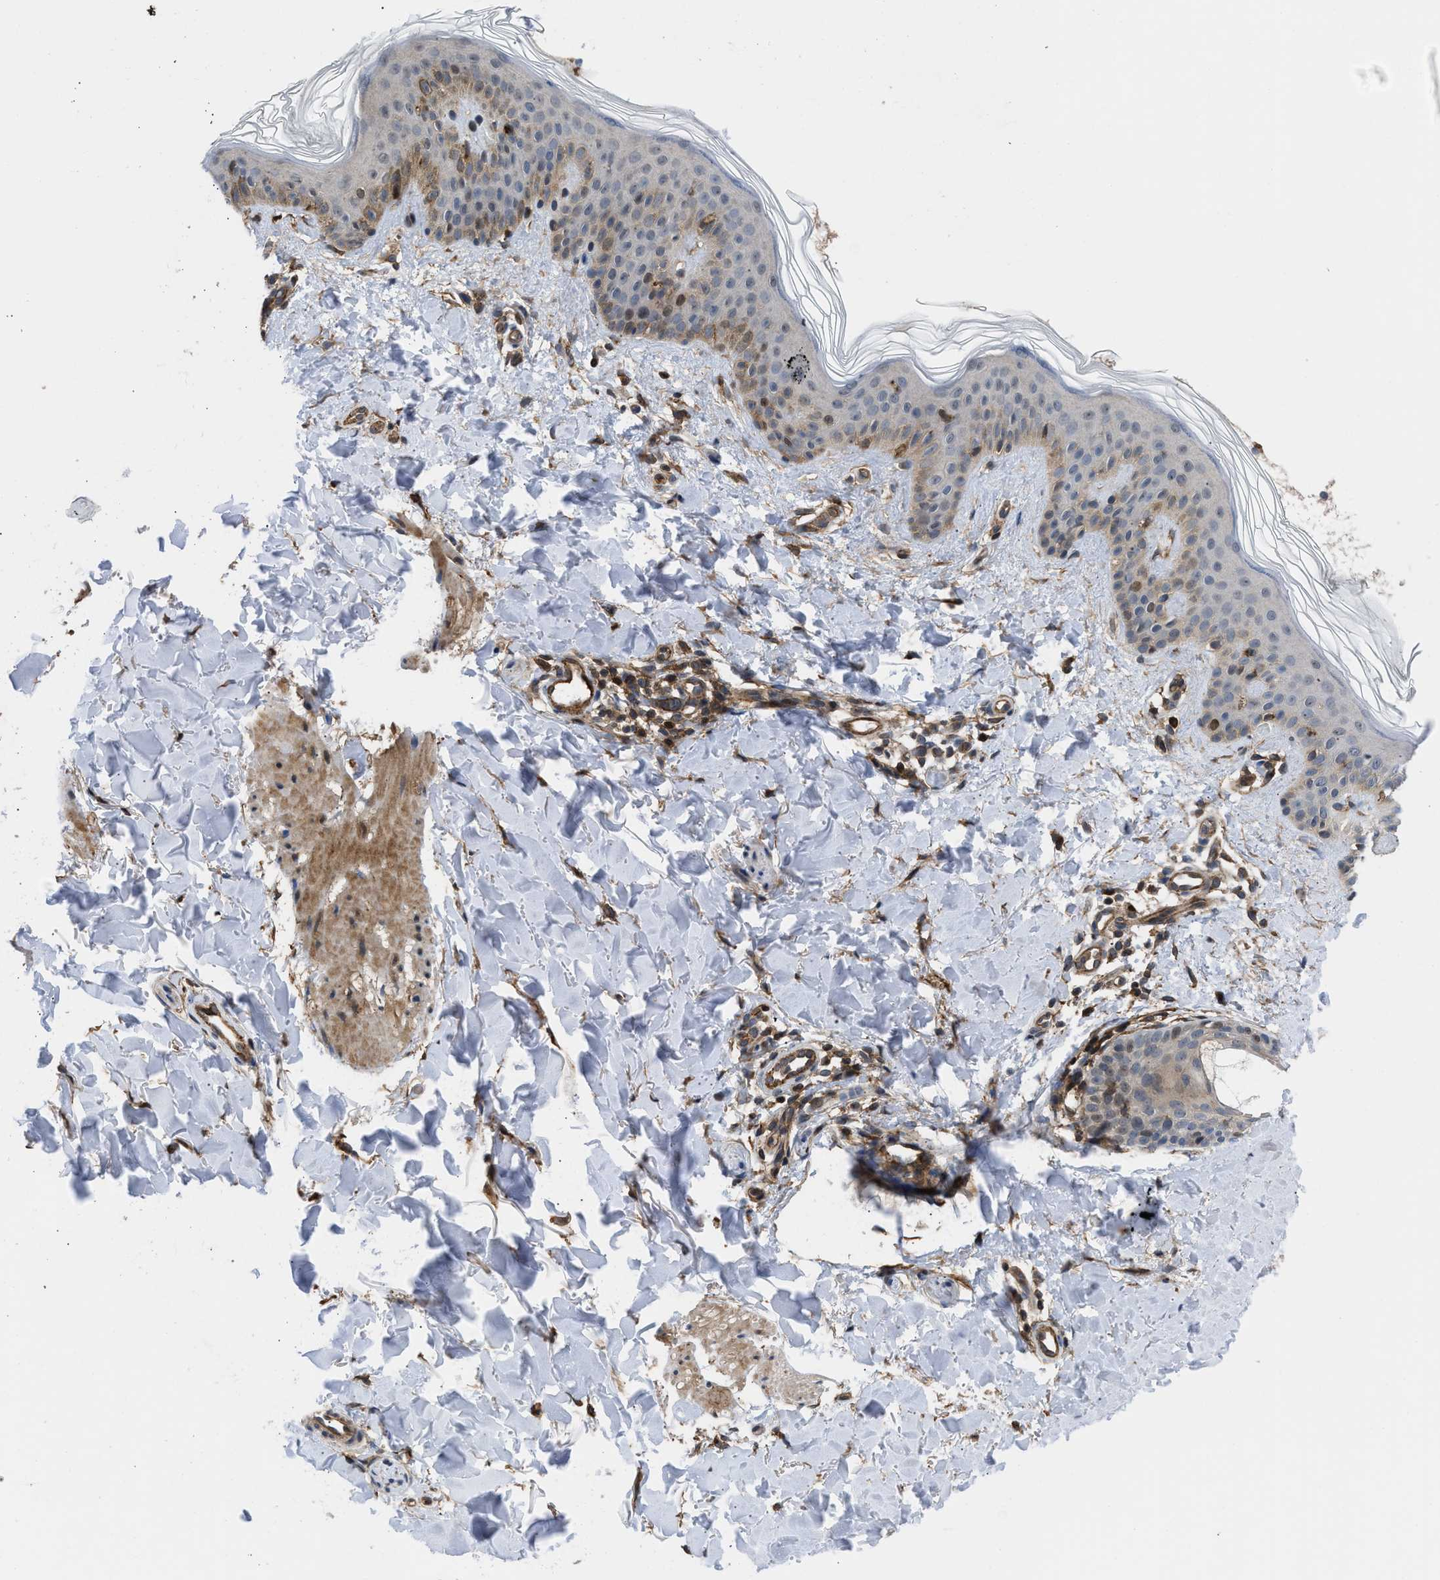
{"staining": {"intensity": "moderate", "quantity": "<25%", "location": "cytoplasmic/membranous"}, "tissue": "skin", "cell_type": "Fibroblasts", "image_type": "normal", "snomed": [{"axis": "morphology", "description": "Normal tissue, NOS"}, {"axis": "topography", "description": "Skin"}], "caption": "Protein staining reveals moderate cytoplasmic/membranous expression in approximately <25% of fibroblasts in unremarkable skin. (DAB (3,3'-diaminobenzidine) IHC, brown staining for protein, blue staining for nuclei).", "gene": "GPATCH2L", "patient": {"sex": "male", "age": 40}}